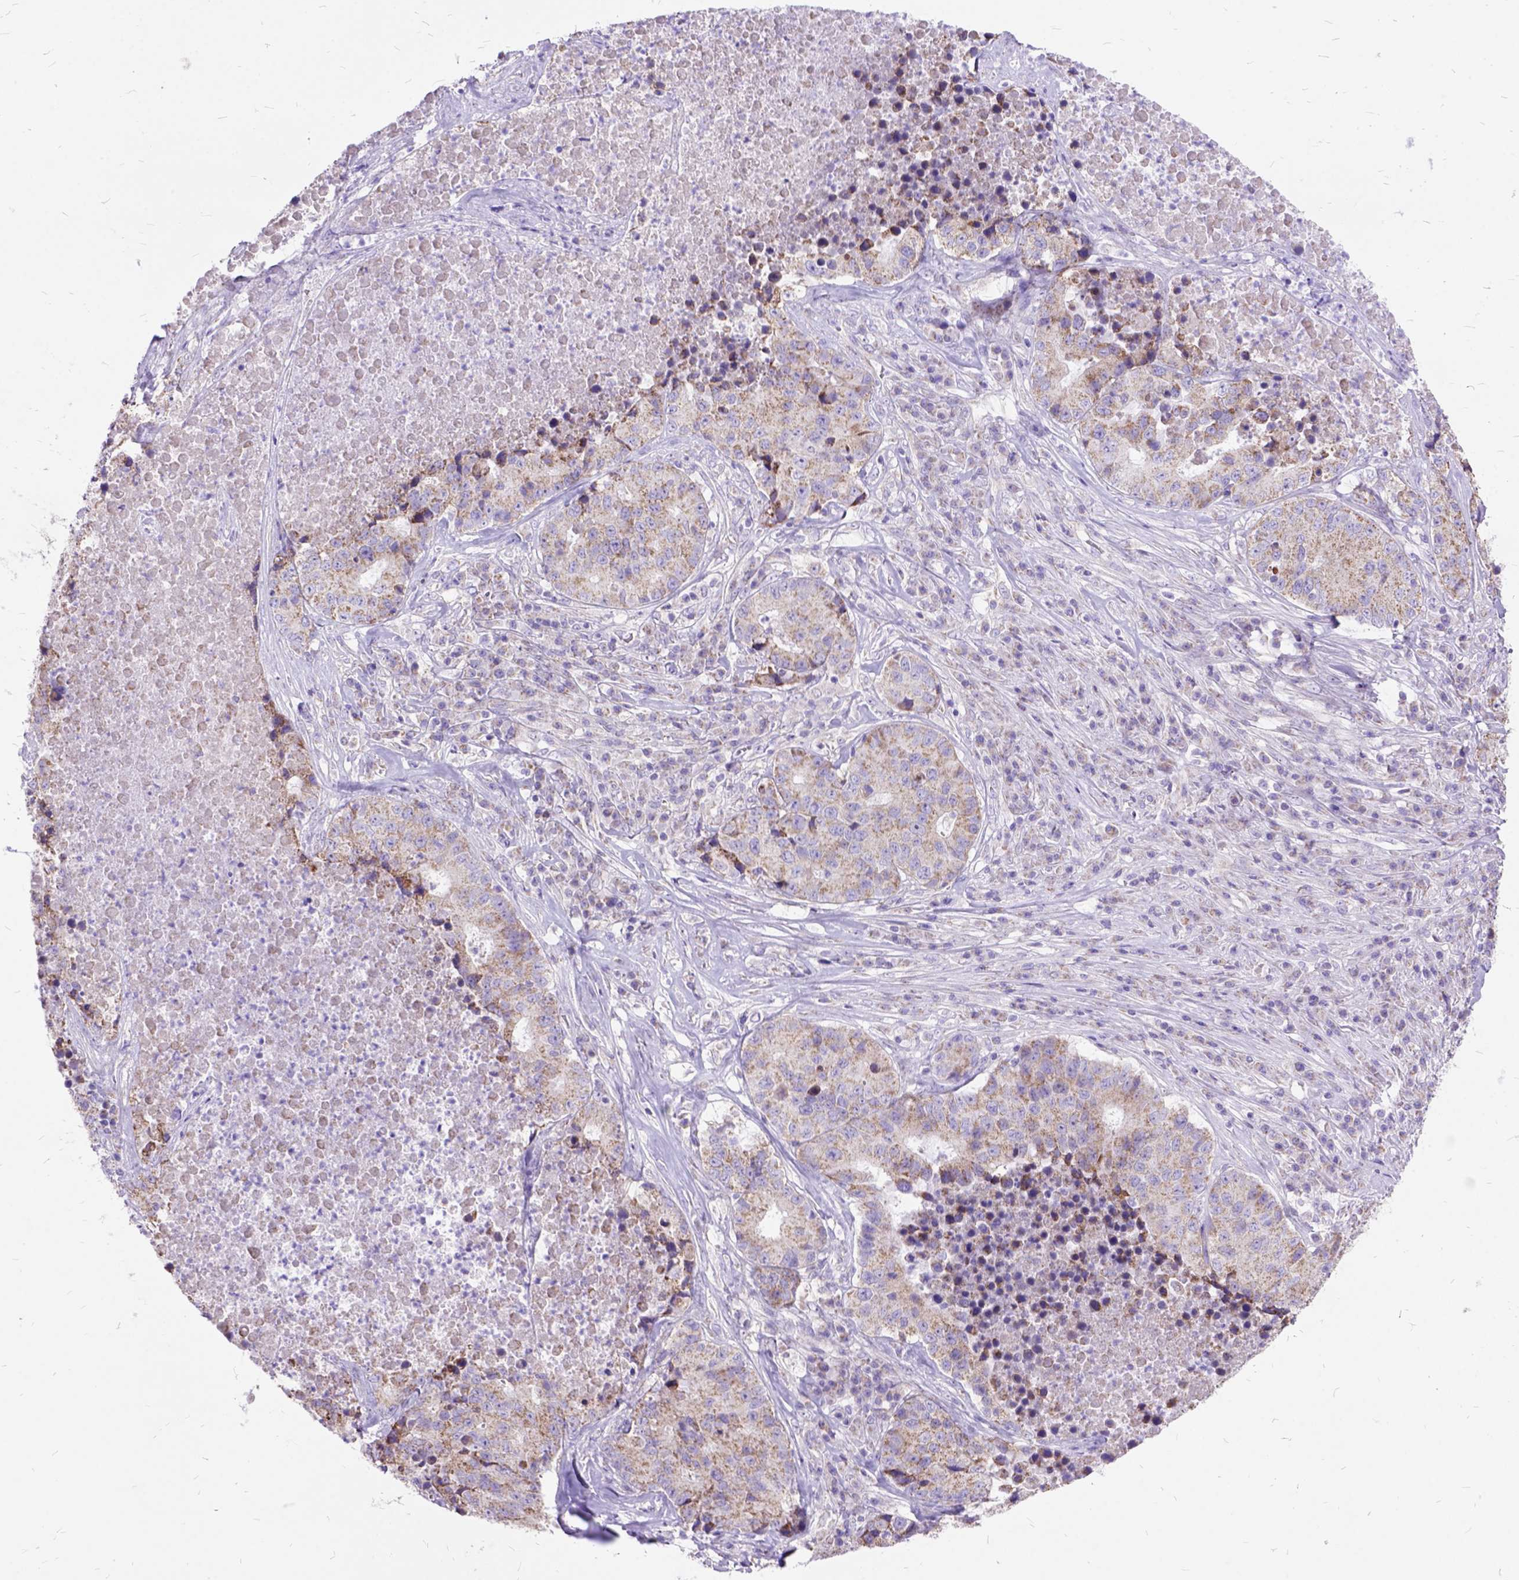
{"staining": {"intensity": "weak", "quantity": ">75%", "location": "cytoplasmic/membranous"}, "tissue": "stomach cancer", "cell_type": "Tumor cells", "image_type": "cancer", "snomed": [{"axis": "morphology", "description": "Adenocarcinoma, NOS"}, {"axis": "topography", "description": "Stomach"}], "caption": "Human stomach adenocarcinoma stained with a brown dye shows weak cytoplasmic/membranous positive staining in about >75% of tumor cells.", "gene": "CTAG2", "patient": {"sex": "male", "age": 71}}